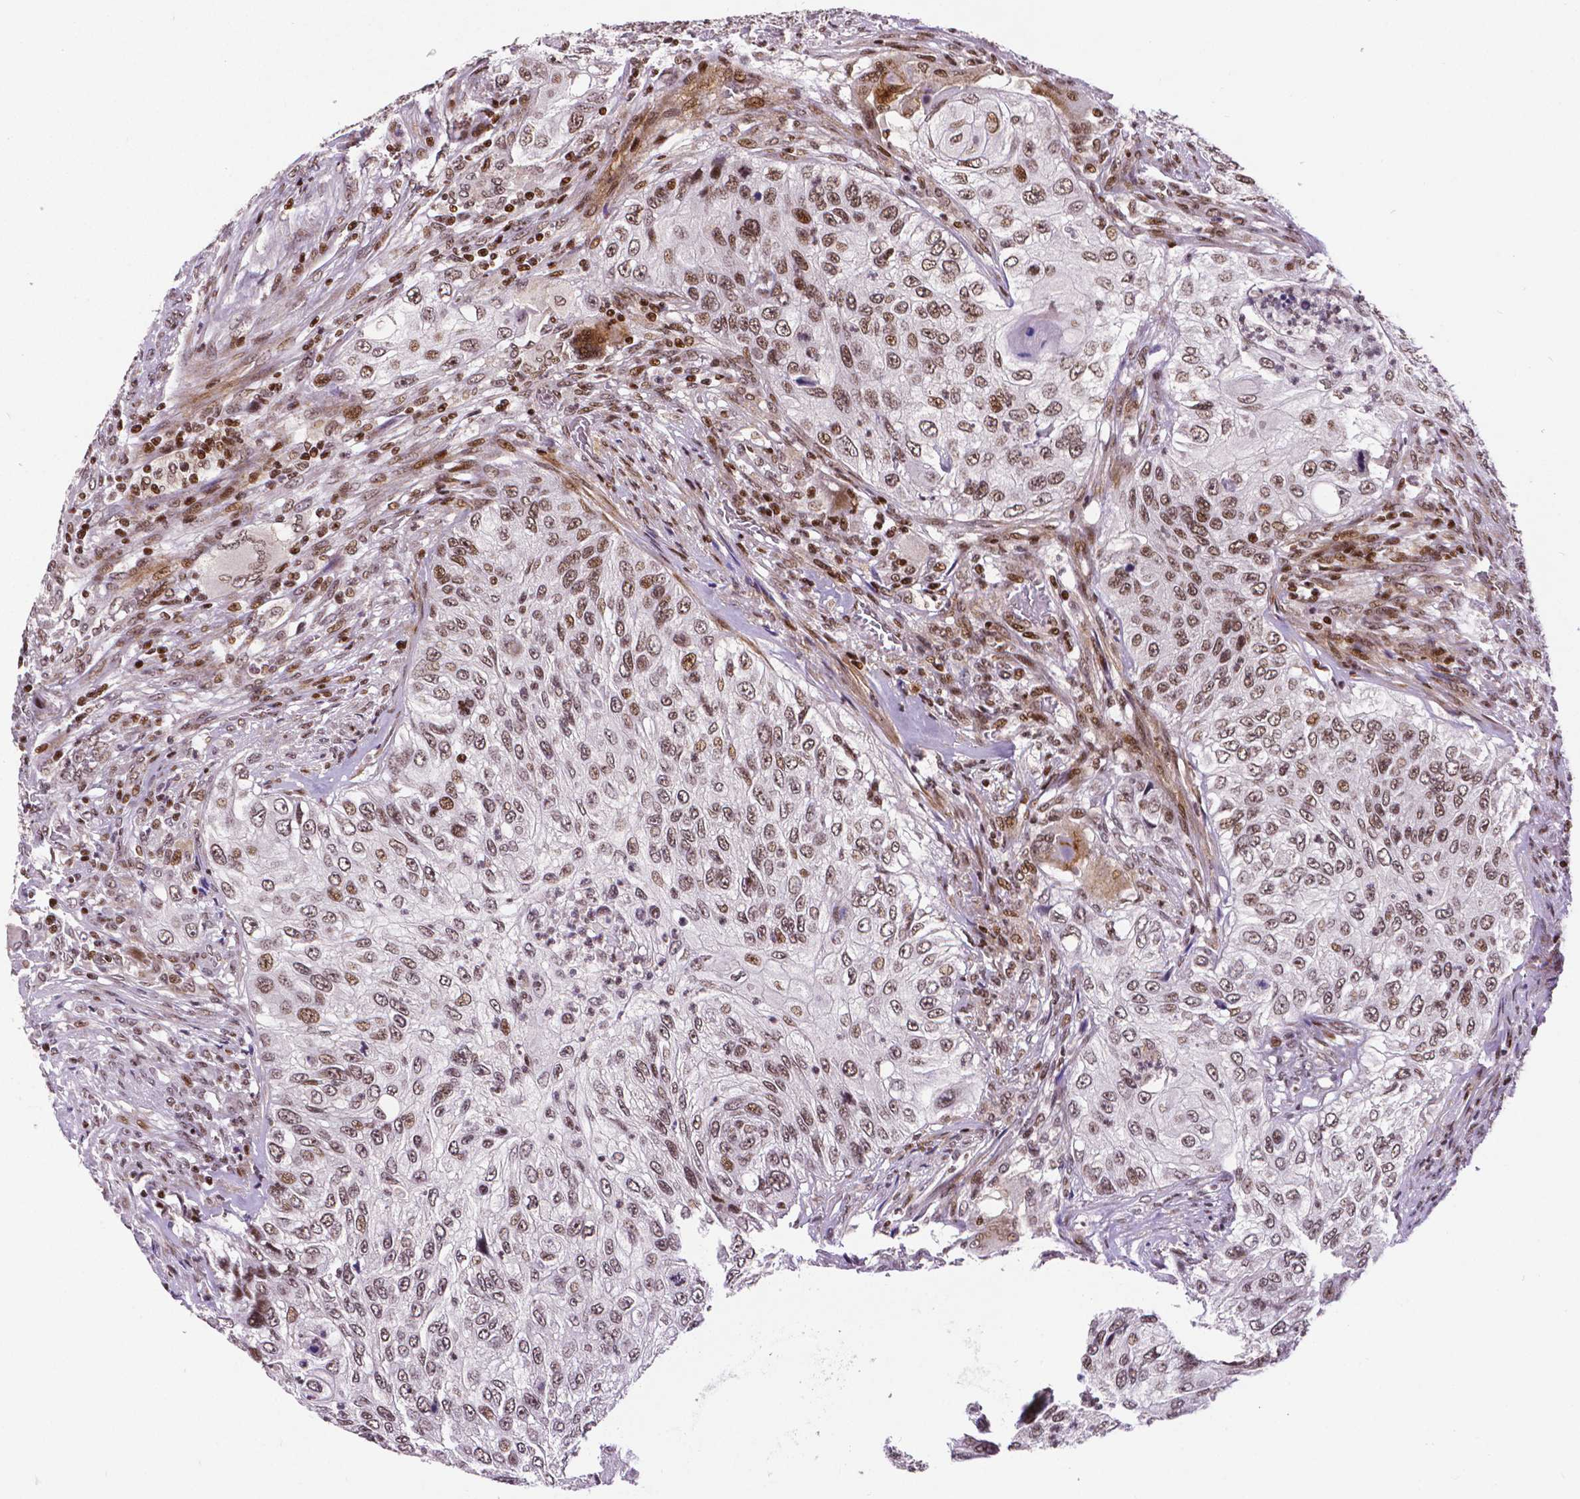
{"staining": {"intensity": "moderate", "quantity": ">75%", "location": "nuclear"}, "tissue": "urothelial cancer", "cell_type": "Tumor cells", "image_type": "cancer", "snomed": [{"axis": "morphology", "description": "Urothelial carcinoma, High grade"}, {"axis": "topography", "description": "Urinary bladder"}], "caption": "IHC image of neoplastic tissue: high-grade urothelial carcinoma stained using immunohistochemistry shows medium levels of moderate protein expression localized specifically in the nuclear of tumor cells, appearing as a nuclear brown color.", "gene": "CTCF", "patient": {"sex": "female", "age": 60}}